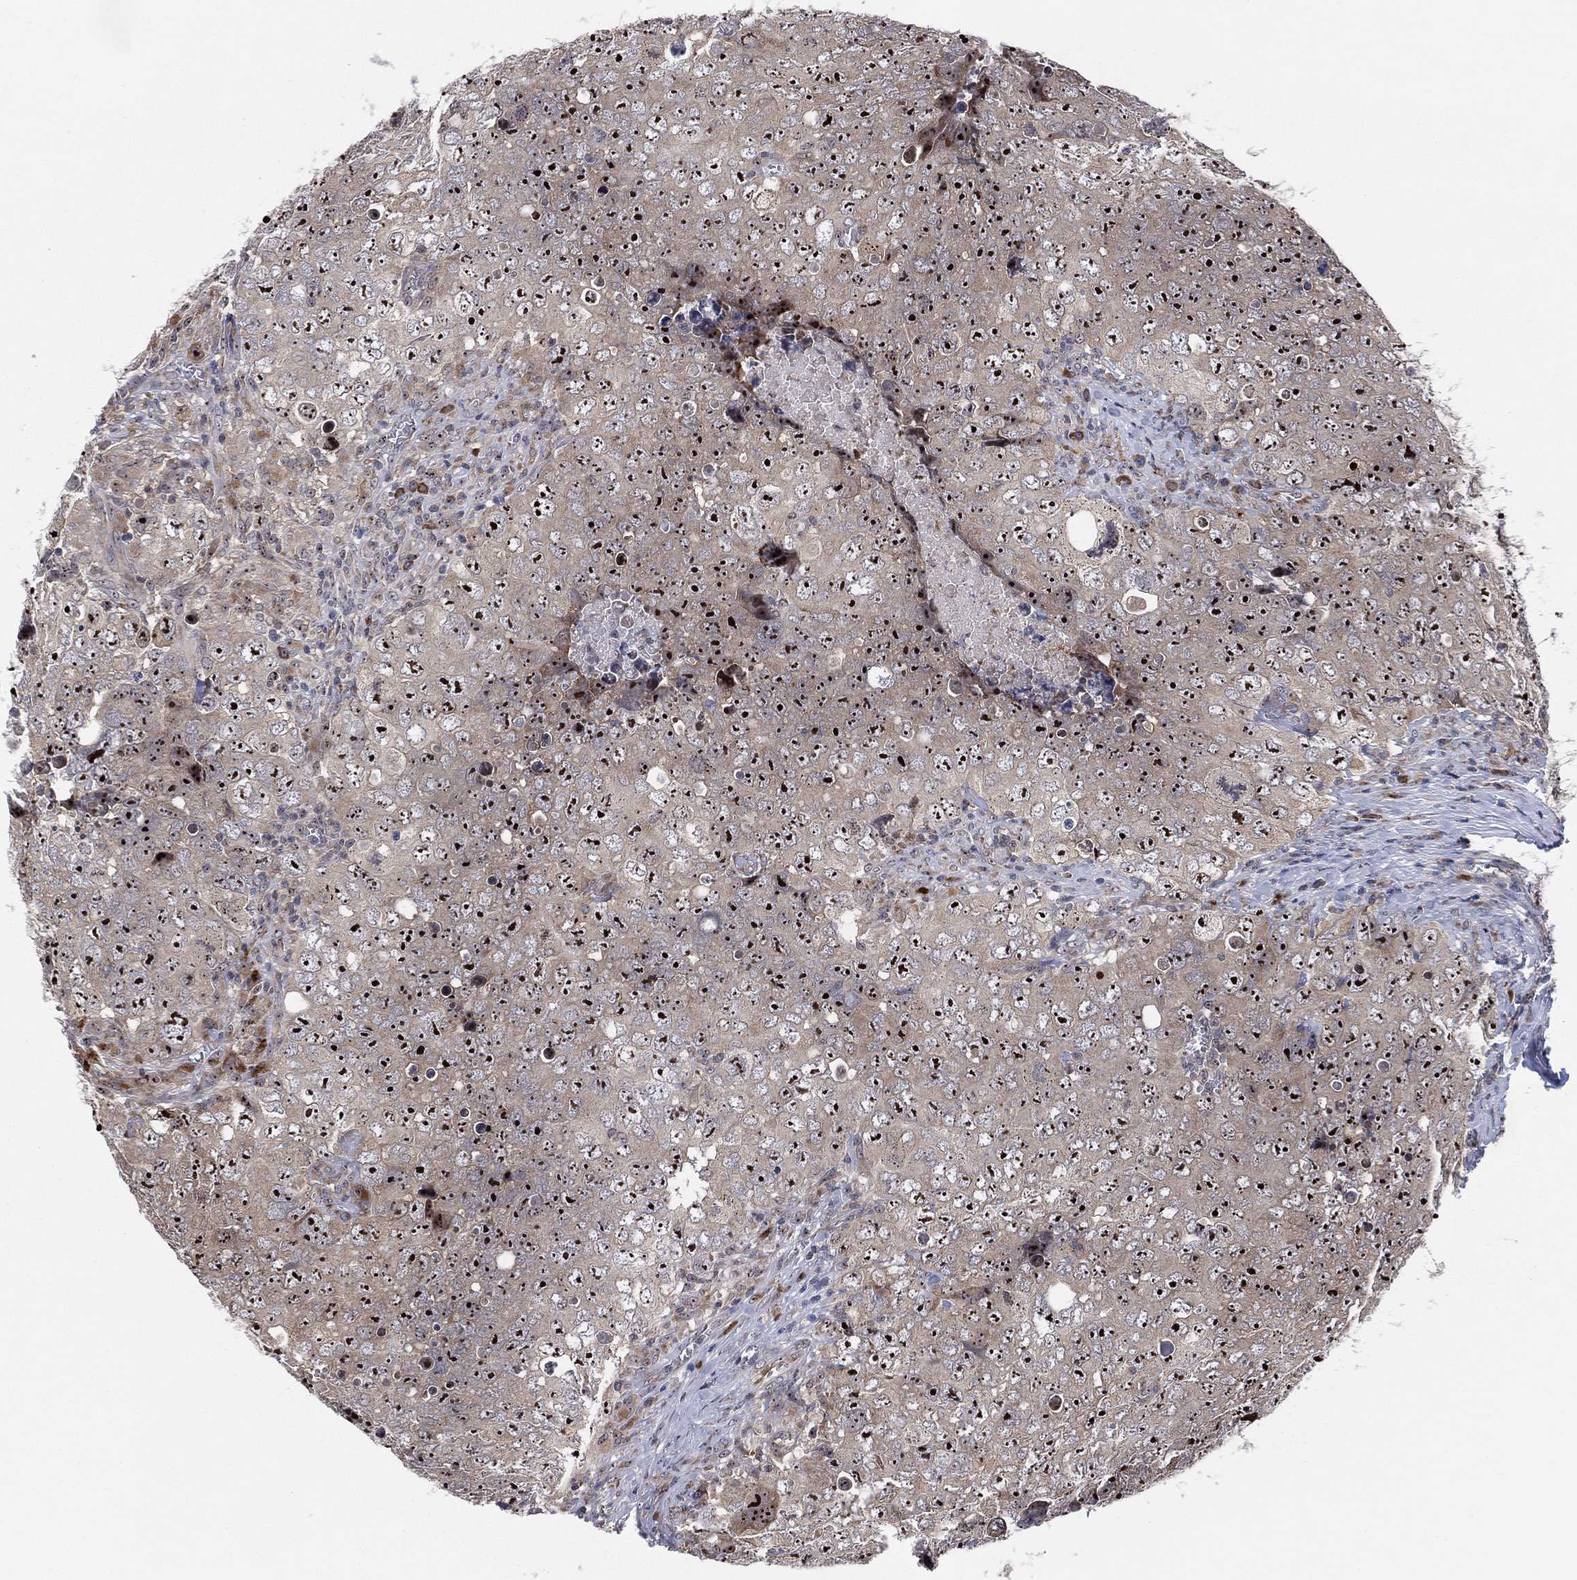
{"staining": {"intensity": "moderate", "quantity": "25%-75%", "location": "nuclear"}, "tissue": "testis cancer", "cell_type": "Tumor cells", "image_type": "cancer", "snomed": [{"axis": "morphology", "description": "Seminoma, NOS"}, {"axis": "topography", "description": "Testis"}], "caption": "High-magnification brightfield microscopy of seminoma (testis) stained with DAB (brown) and counterstained with hematoxylin (blue). tumor cells exhibit moderate nuclear positivity is seen in about25%-75% of cells. The staining is performed using DAB (3,3'-diaminobenzidine) brown chromogen to label protein expression. The nuclei are counter-stained blue using hematoxylin.", "gene": "FAM104A", "patient": {"sex": "male", "age": 34}}